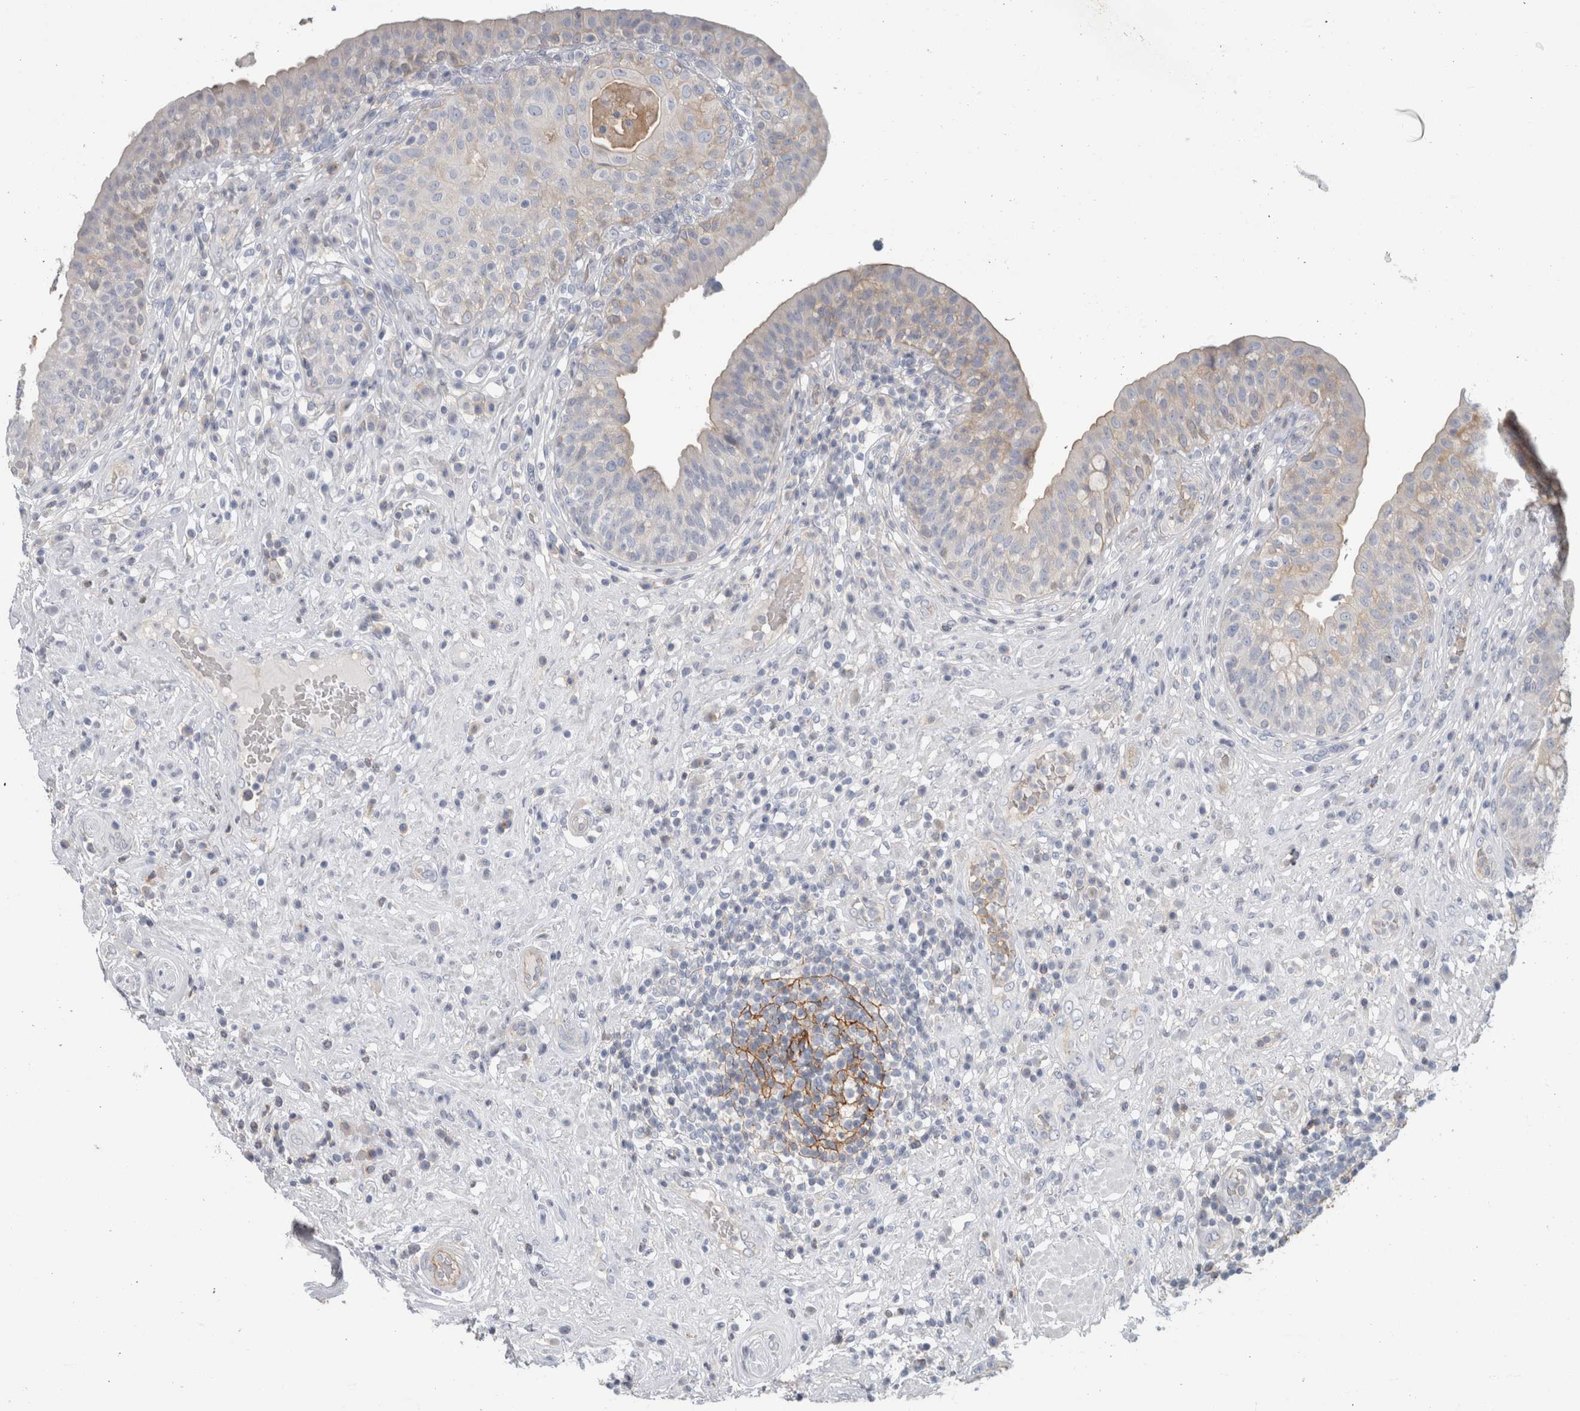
{"staining": {"intensity": "moderate", "quantity": "<25%", "location": "cytoplasmic/membranous"}, "tissue": "urinary bladder", "cell_type": "Urothelial cells", "image_type": "normal", "snomed": [{"axis": "morphology", "description": "Normal tissue, NOS"}, {"axis": "topography", "description": "Urinary bladder"}], "caption": "Approximately <25% of urothelial cells in unremarkable human urinary bladder reveal moderate cytoplasmic/membranous protein positivity as visualized by brown immunohistochemical staining.", "gene": "CD55", "patient": {"sex": "female", "age": 62}}